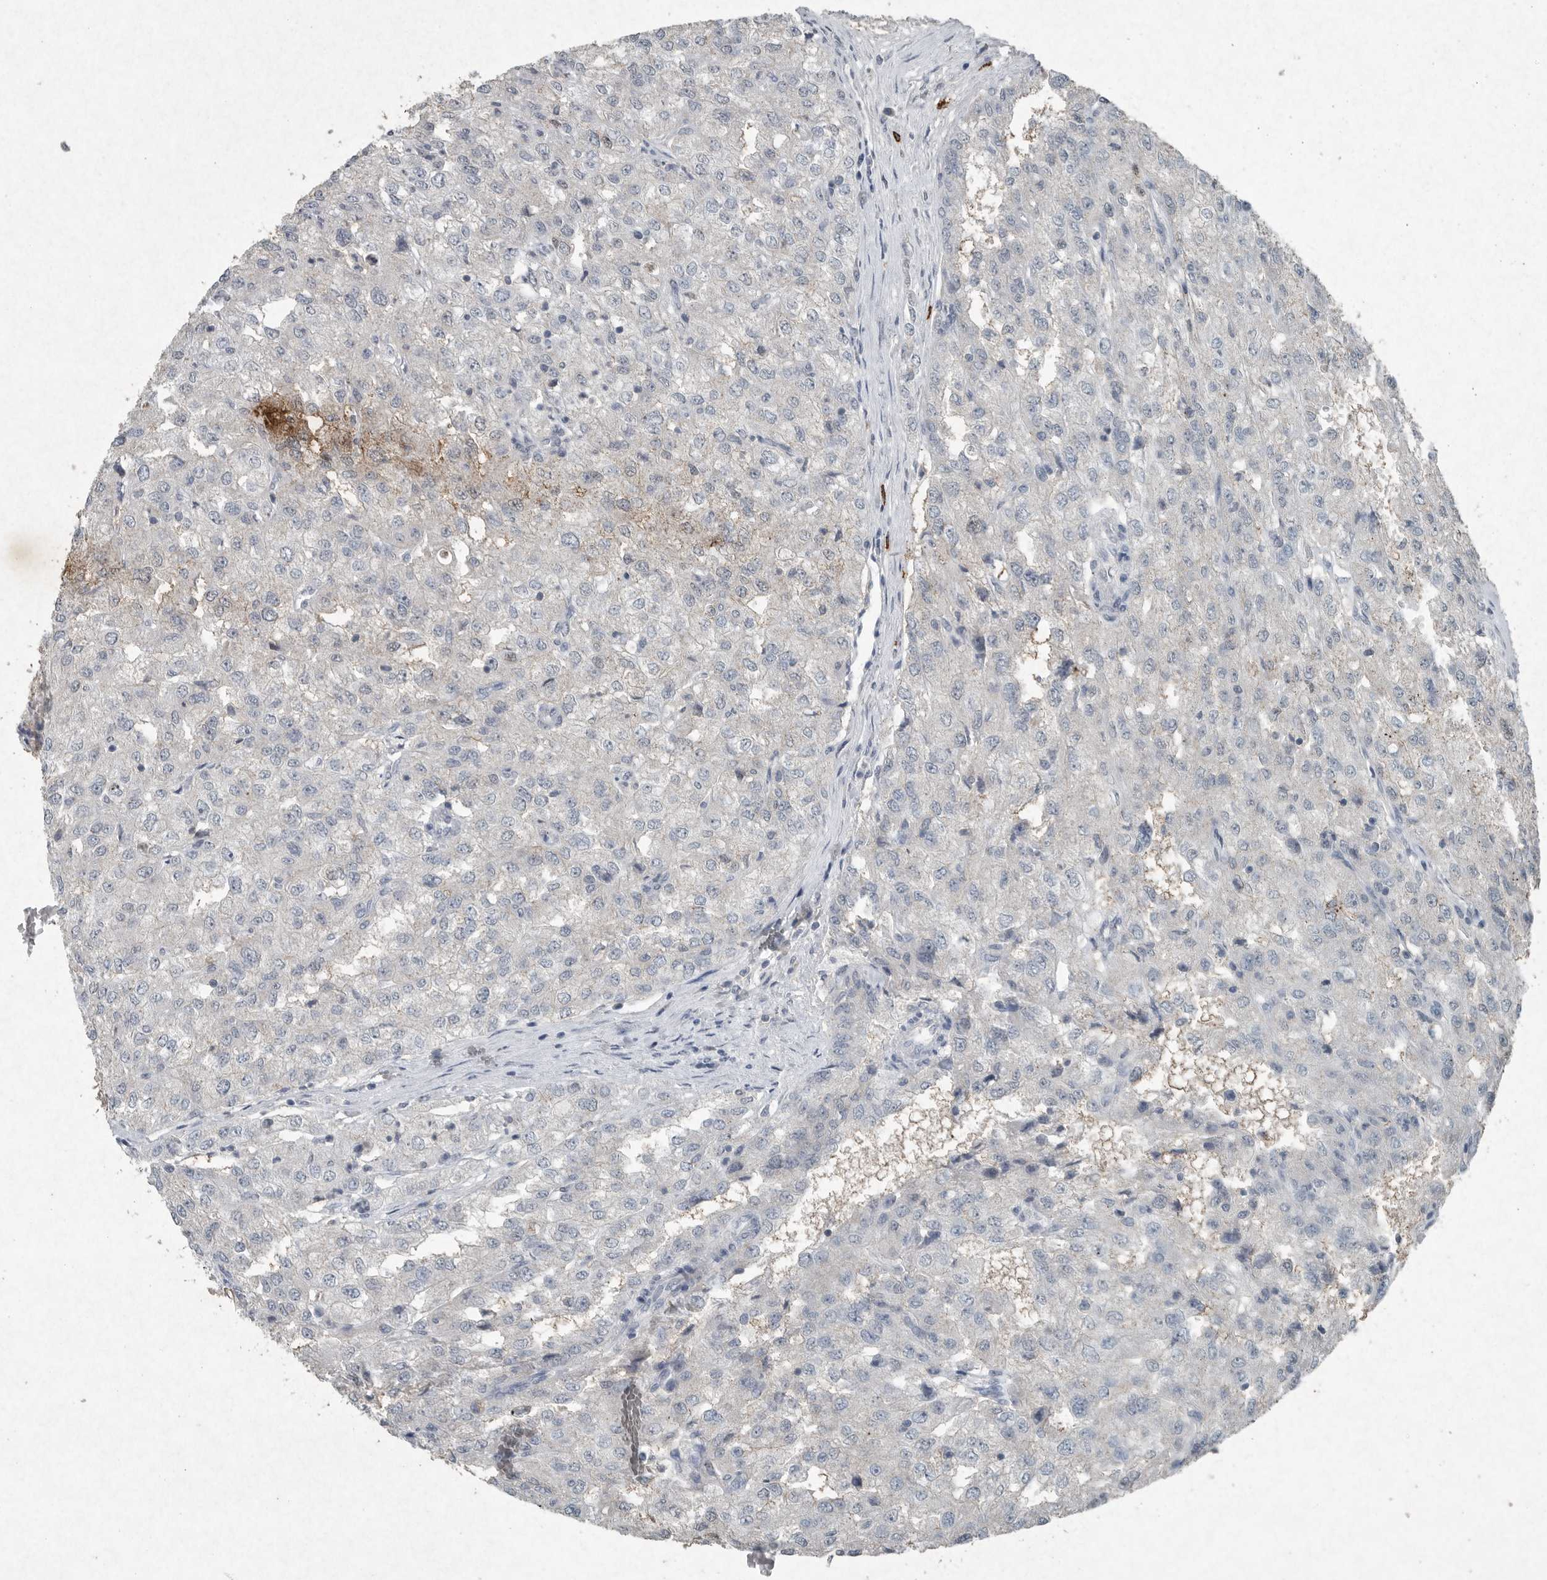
{"staining": {"intensity": "negative", "quantity": "none", "location": "none"}, "tissue": "renal cancer", "cell_type": "Tumor cells", "image_type": "cancer", "snomed": [{"axis": "morphology", "description": "Adenocarcinoma, NOS"}, {"axis": "topography", "description": "Kidney"}], "caption": "Immunohistochemistry histopathology image of neoplastic tissue: human adenocarcinoma (renal) stained with DAB (3,3'-diaminobenzidine) displays no significant protein expression in tumor cells.", "gene": "IL20", "patient": {"sex": "female", "age": 54}}